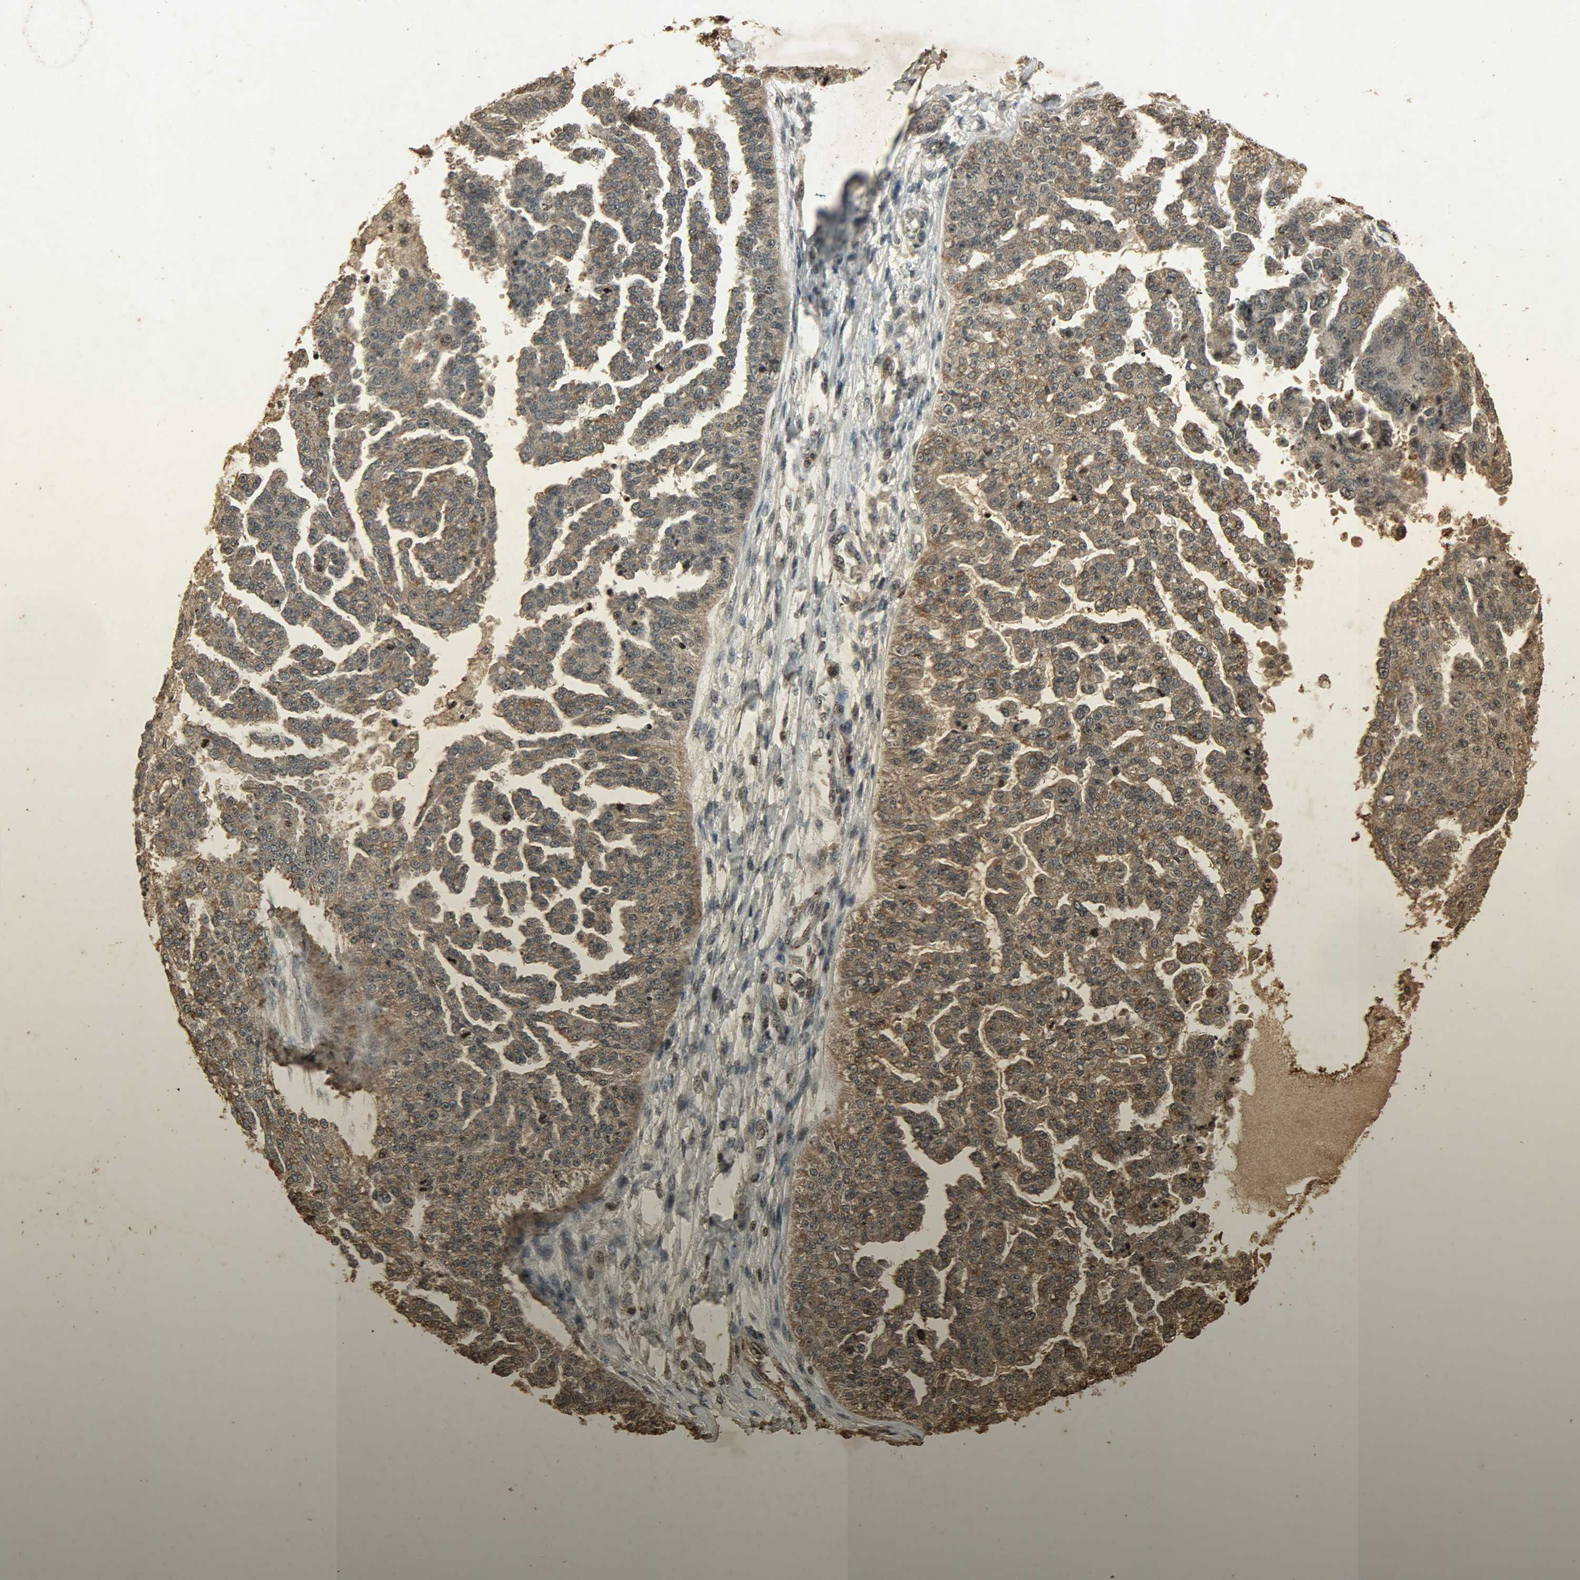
{"staining": {"intensity": "moderate", "quantity": ">75%", "location": "cytoplasmic/membranous,nuclear"}, "tissue": "ovarian cancer", "cell_type": "Tumor cells", "image_type": "cancer", "snomed": [{"axis": "morphology", "description": "Cystadenocarcinoma, serous, NOS"}, {"axis": "topography", "description": "Ovary"}], "caption": "The histopathology image demonstrates staining of ovarian cancer (serous cystadenocarcinoma), revealing moderate cytoplasmic/membranous and nuclear protein staining (brown color) within tumor cells. (Stains: DAB in brown, nuclei in blue, Microscopy: brightfield microscopy at high magnification).", "gene": "PPP3R1", "patient": {"sex": "female", "age": 58}}